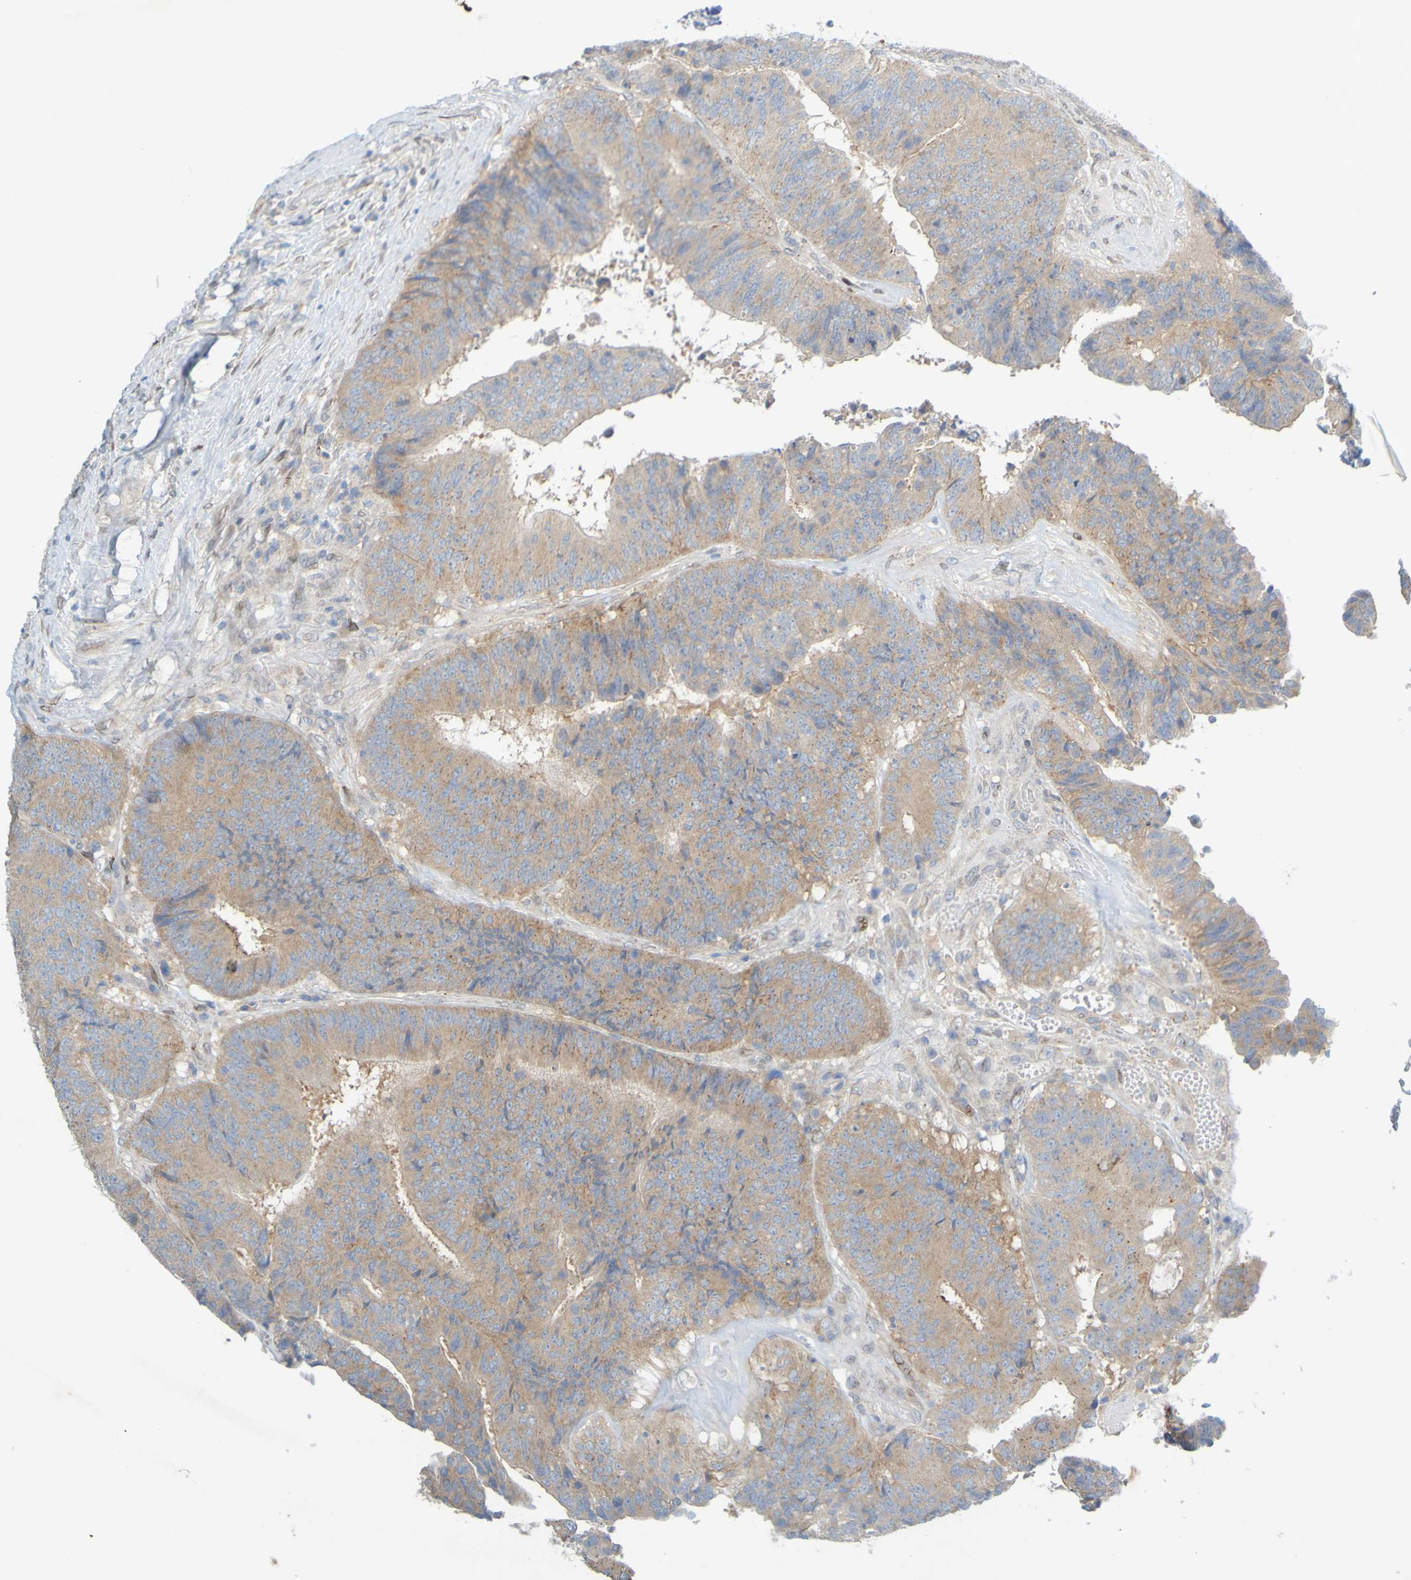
{"staining": {"intensity": "weak", "quantity": ">75%", "location": "cytoplasmic/membranous"}, "tissue": "colorectal cancer", "cell_type": "Tumor cells", "image_type": "cancer", "snomed": [{"axis": "morphology", "description": "Adenocarcinoma, NOS"}, {"axis": "topography", "description": "Rectum"}], "caption": "Immunohistochemical staining of colorectal cancer exhibits low levels of weak cytoplasmic/membranous expression in about >75% of tumor cells.", "gene": "MAG", "patient": {"sex": "male", "age": 72}}